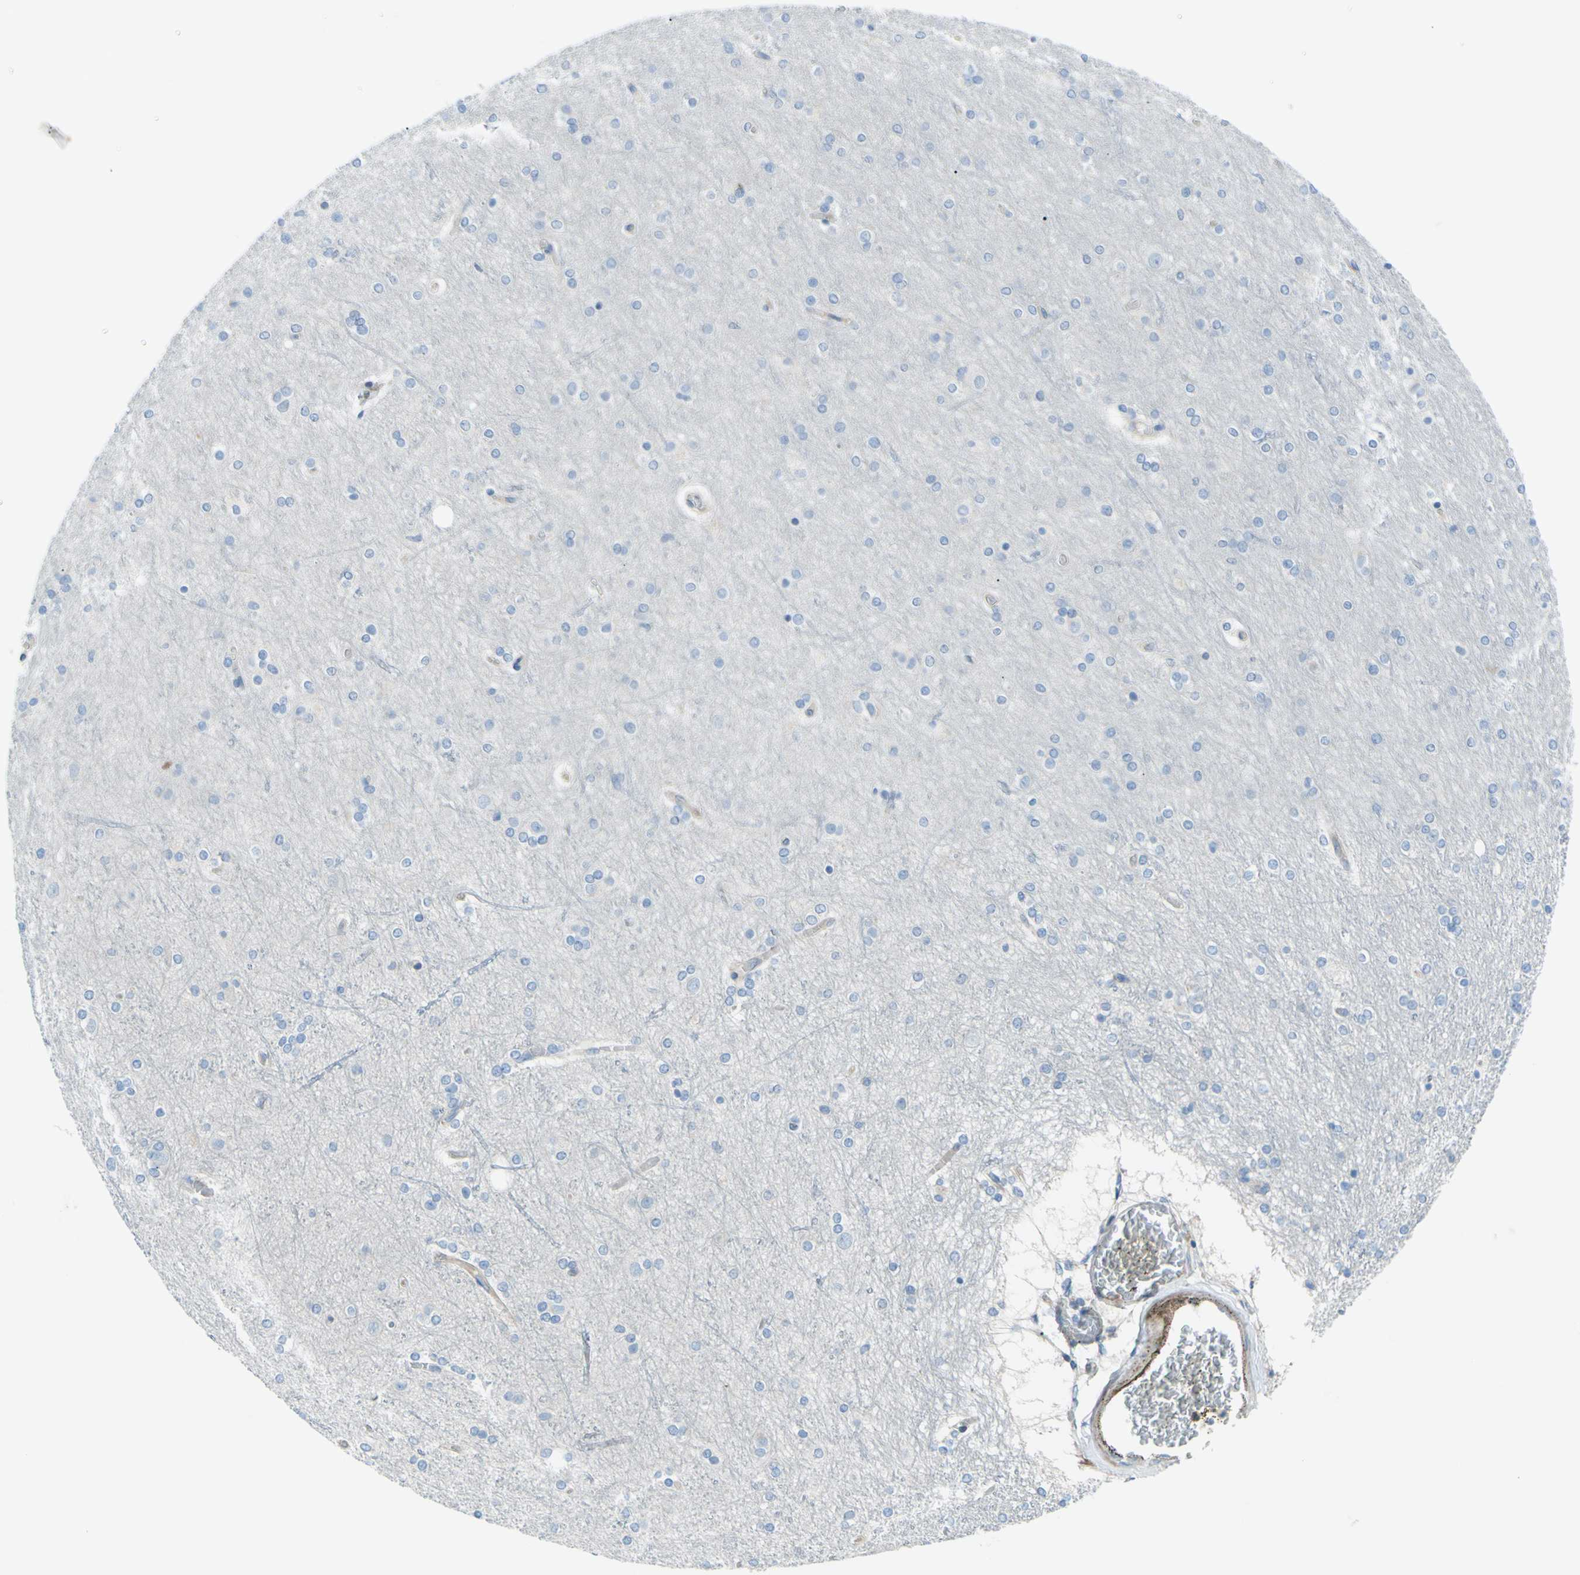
{"staining": {"intensity": "weak", "quantity": ">75%", "location": "cytoplasmic/membranous"}, "tissue": "cerebral cortex", "cell_type": "Endothelial cells", "image_type": "normal", "snomed": [{"axis": "morphology", "description": "Normal tissue, NOS"}, {"axis": "topography", "description": "Cerebral cortex"}], "caption": "The image reveals immunohistochemical staining of normal cerebral cortex. There is weak cytoplasmic/membranous expression is appreciated in approximately >75% of endothelial cells.", "gene": "PAK2", "patient": {"sex": "female", "age": 54}}